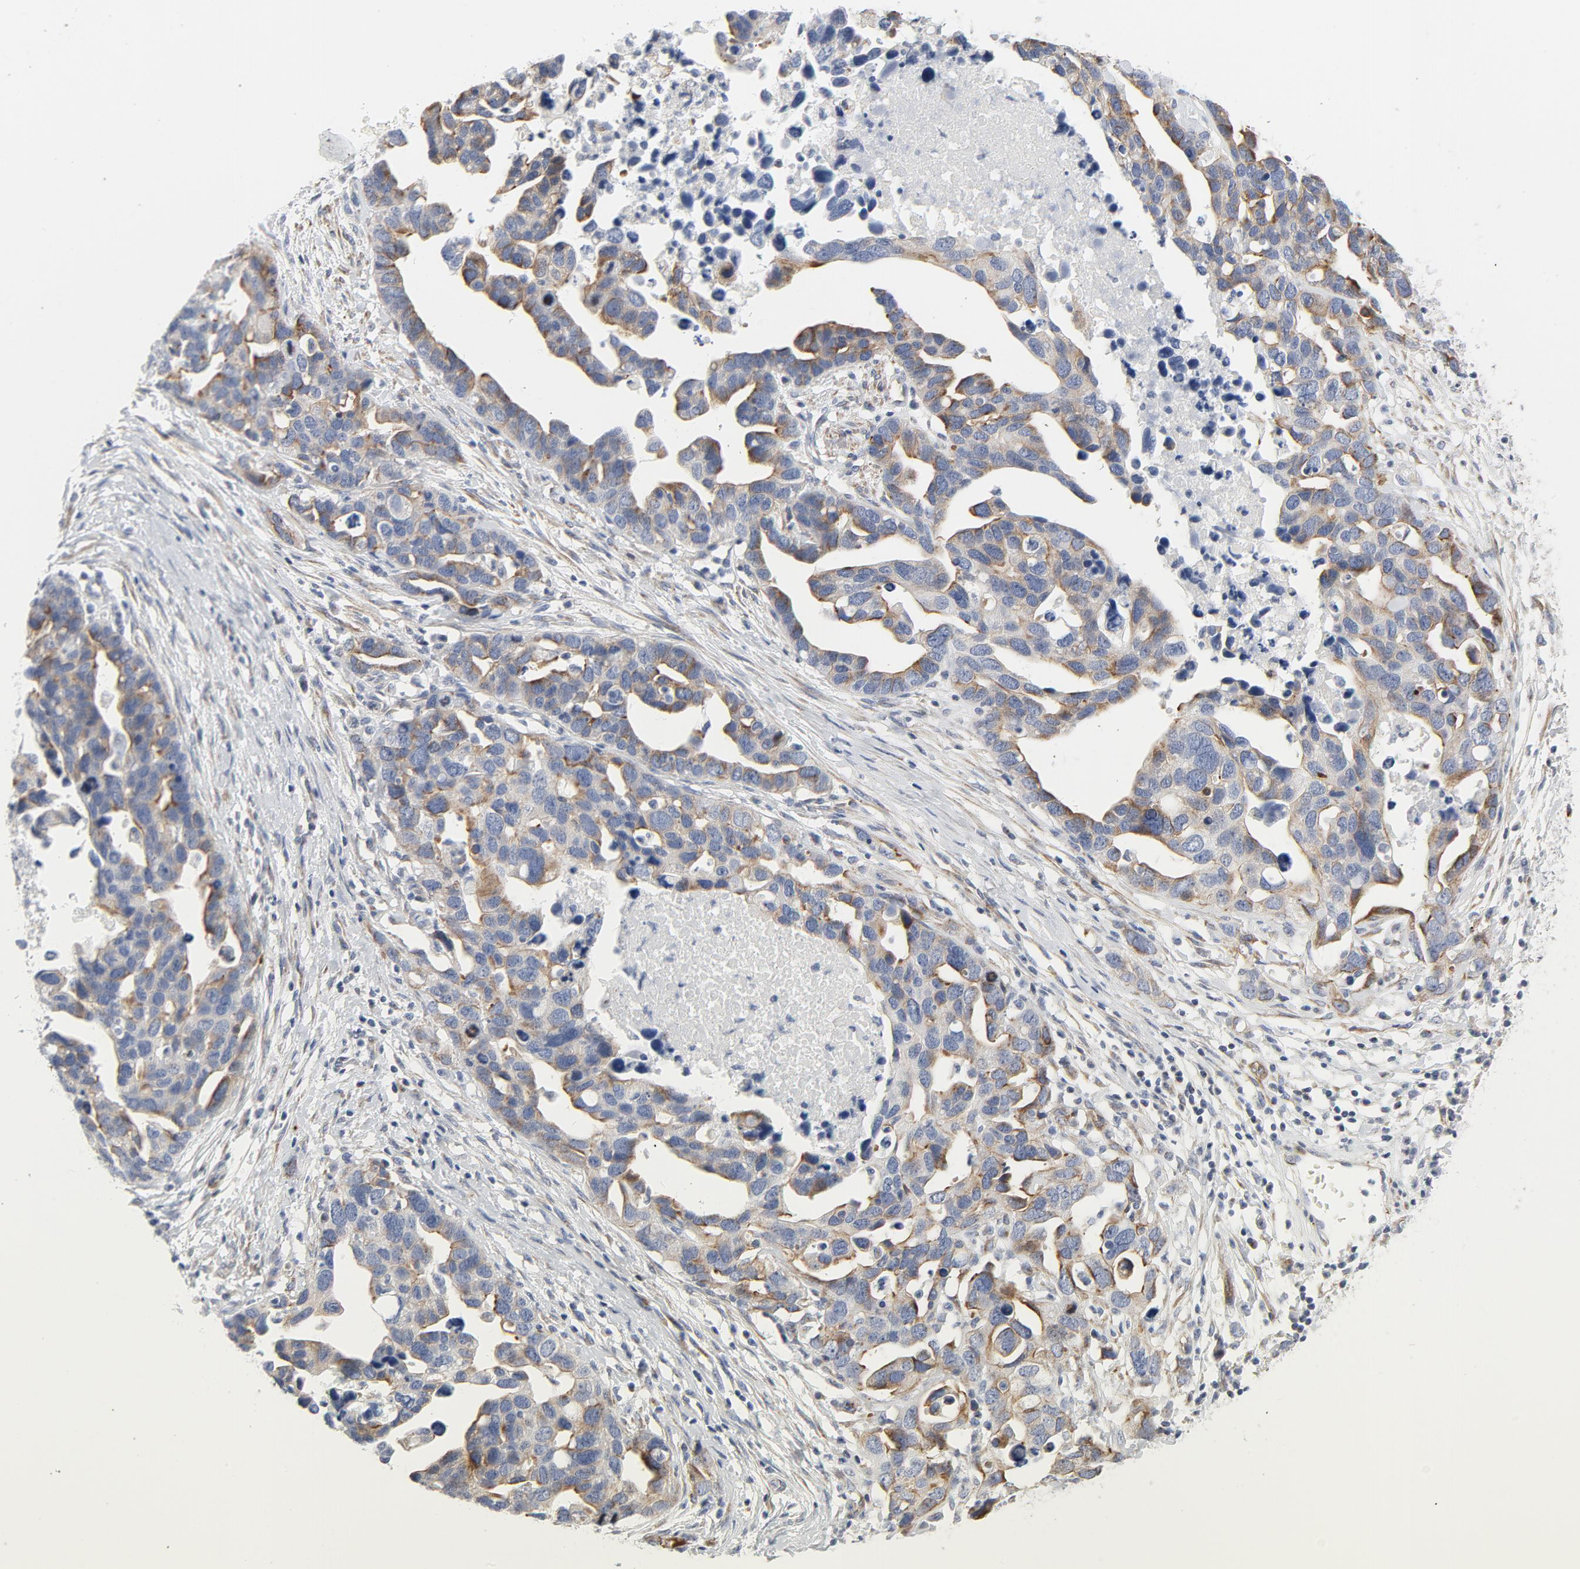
{"staining": {"intensity": "moderate", "quantity": "25%-75%", "location": "cytoplasmic/membranous"}, "tissue": "ovarian cancer", "cell_type": "Tumor cells", "image_type": "cancer", "snomed": [{"axis": "morphology", "description": "Cystadenocarcinoma, serous, NOS"}, {"axis": "topography", "description": "Ovary"}], "caption": "High-power microscopy captured an immunohistochemistry (IHC) micrograph of serous cystadenocarcinoma (ovarian), revealing moderate cytoplasmic/membranous positivity in about 25%-75% of tumor cells.", "gene": "TUBB1", "patient": {"sex": "female", "age": 54}}